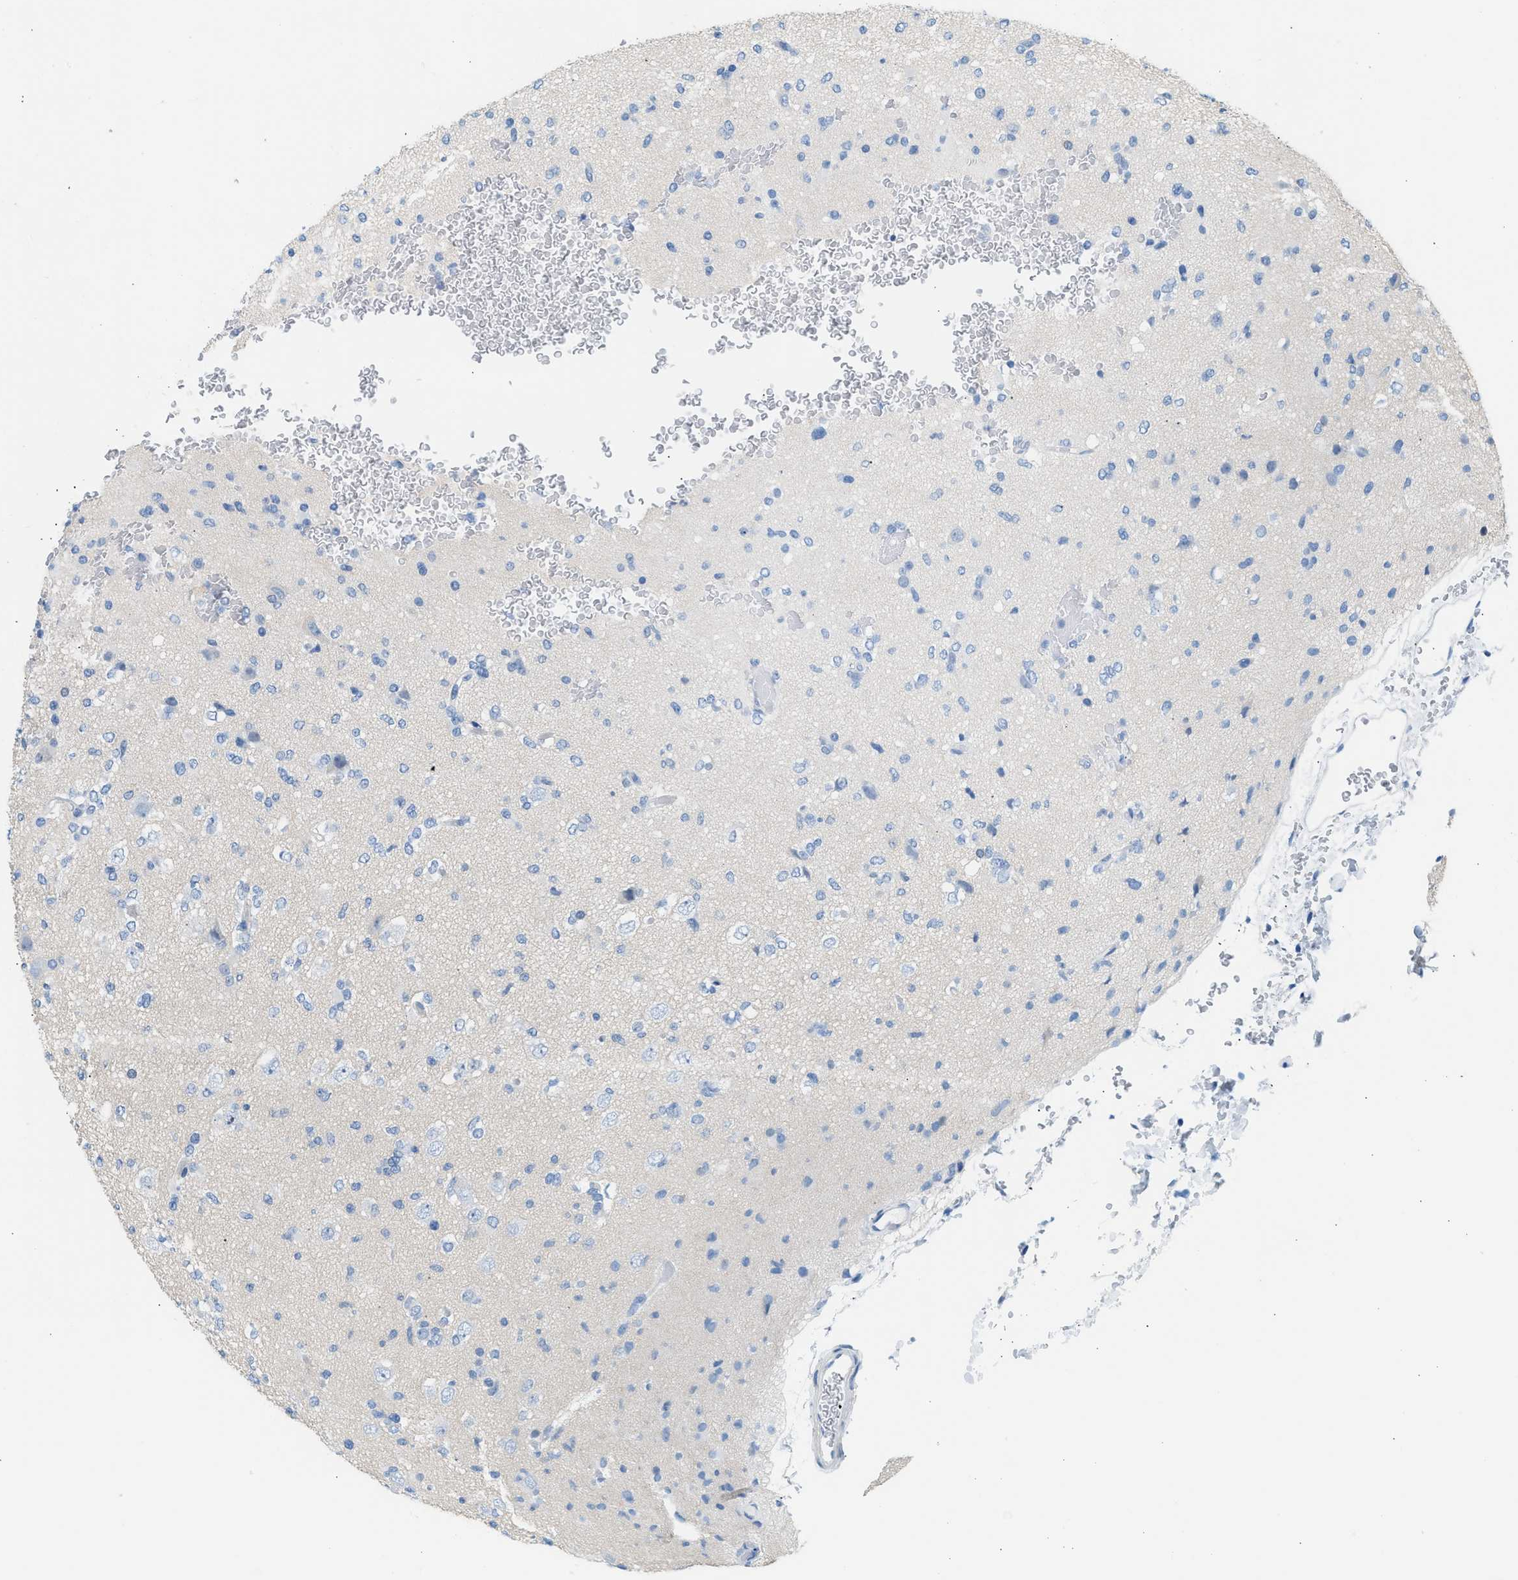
{"staining": {"intensity": "negative", "quantity": "none", "location": "none"}, "tissue": "glioma", "cell_type": "Tumor cells", "image_type": "cancer", "snomed": [{"axis": "morphology", "description": "Glioma, malignant, Low grade"}, {"axis": "topography", "description": "Brain"}], "caption": "Immunohistochemistry (IHC) of human low-grade glioma (malignant) demonstrates no staining in tumor cells.", "gene": "SPAM1", "patient": {"sex": "female", "age": 22}}